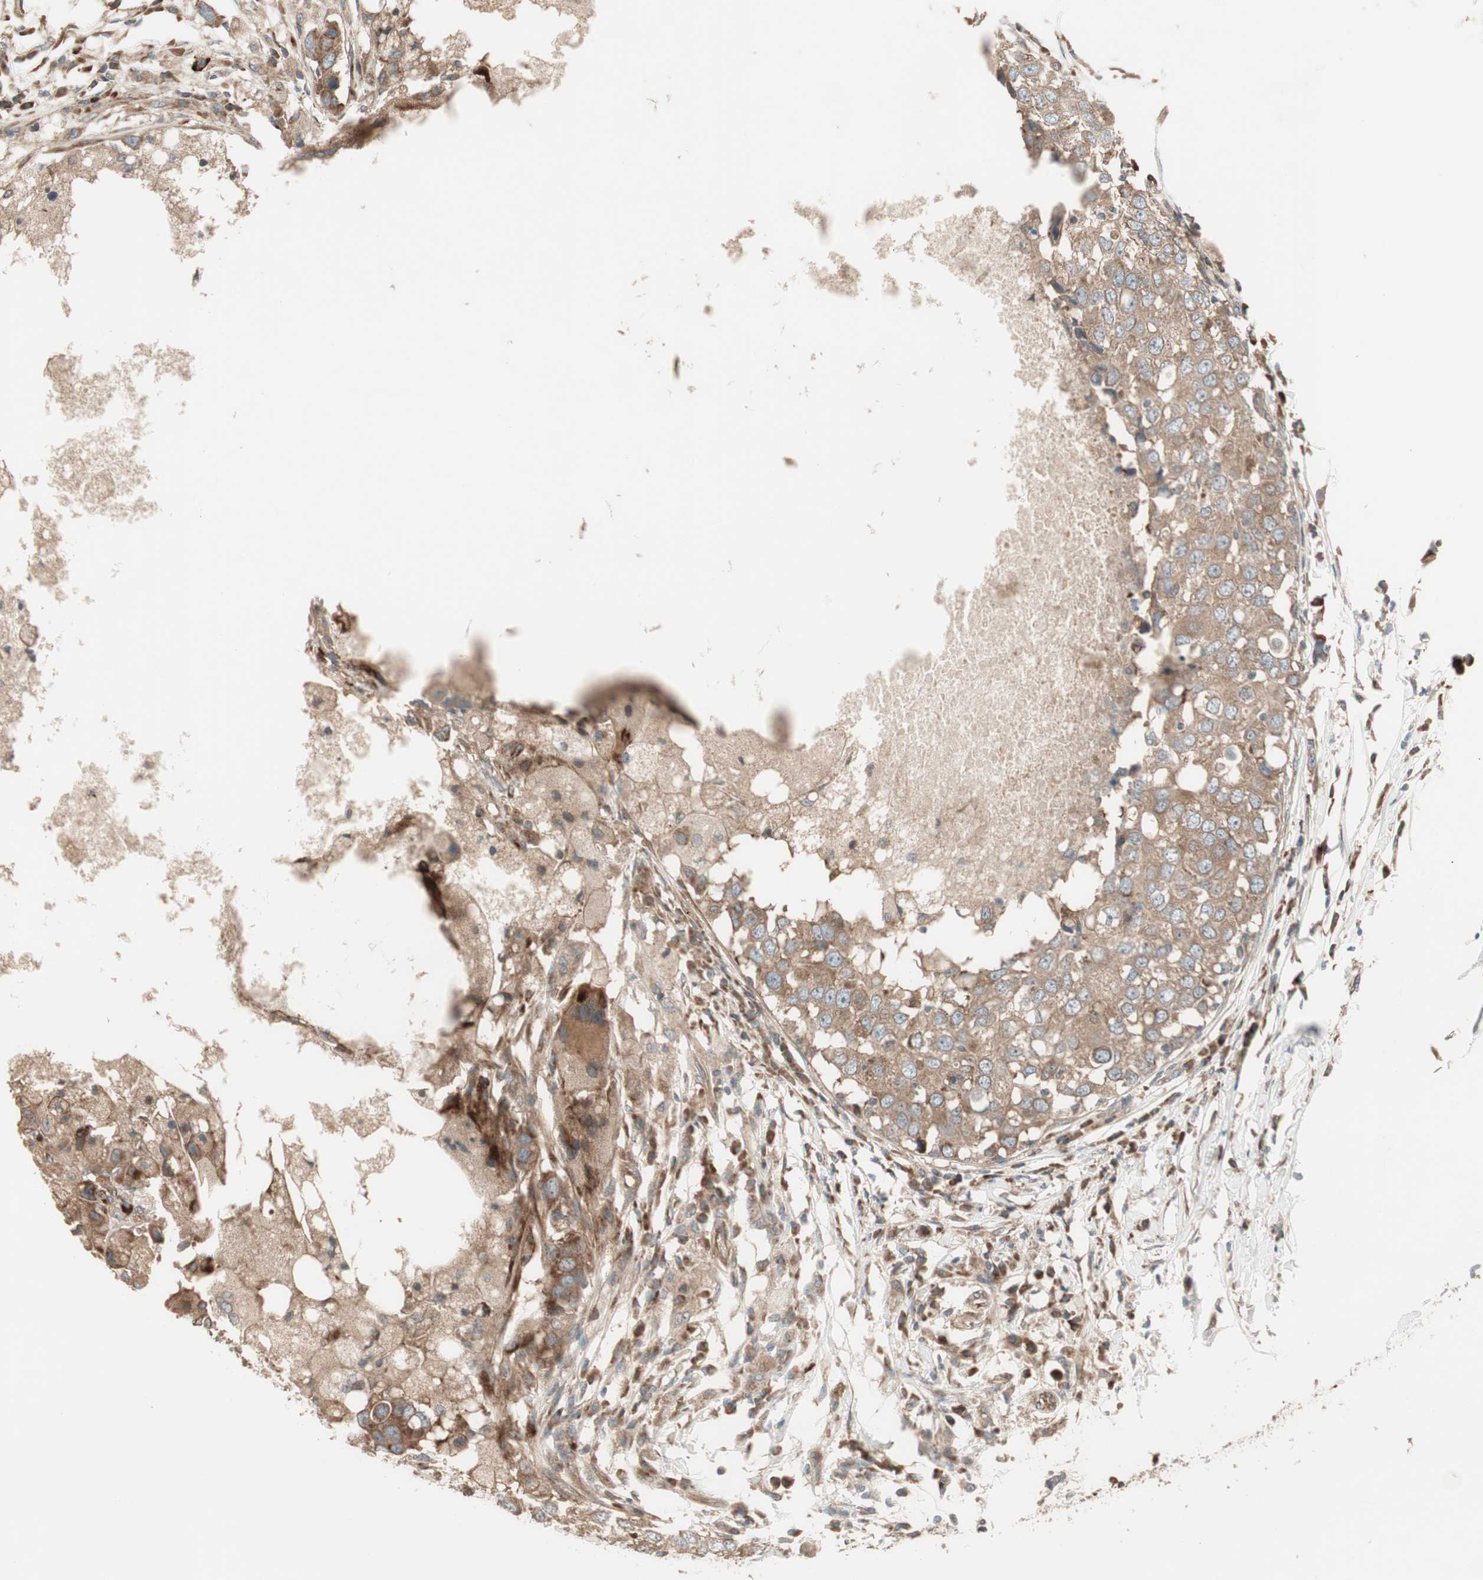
{"staining": {"intensity": "moderate", "quantity": ">75%", "location": "cytoplasmic/membranous"}, "tissue": "breast cancer", "cell_type": "Tumor cells", "image_type": "cancer", "snomed": [{"axis": "morphology", "description": "Duct carcinoma"}, {"axis": "topography", "description": "Breast"}], "caption": "Breast cancer (infiltrating ductal carcinoma) tissue reveals moderate cytoplasmic/membranous staining in about >75% of tumor cells, visualized by immunohistochemistry.", "gene": "PPP2R5E", "patient": {"sex": "female", "age": 27}}